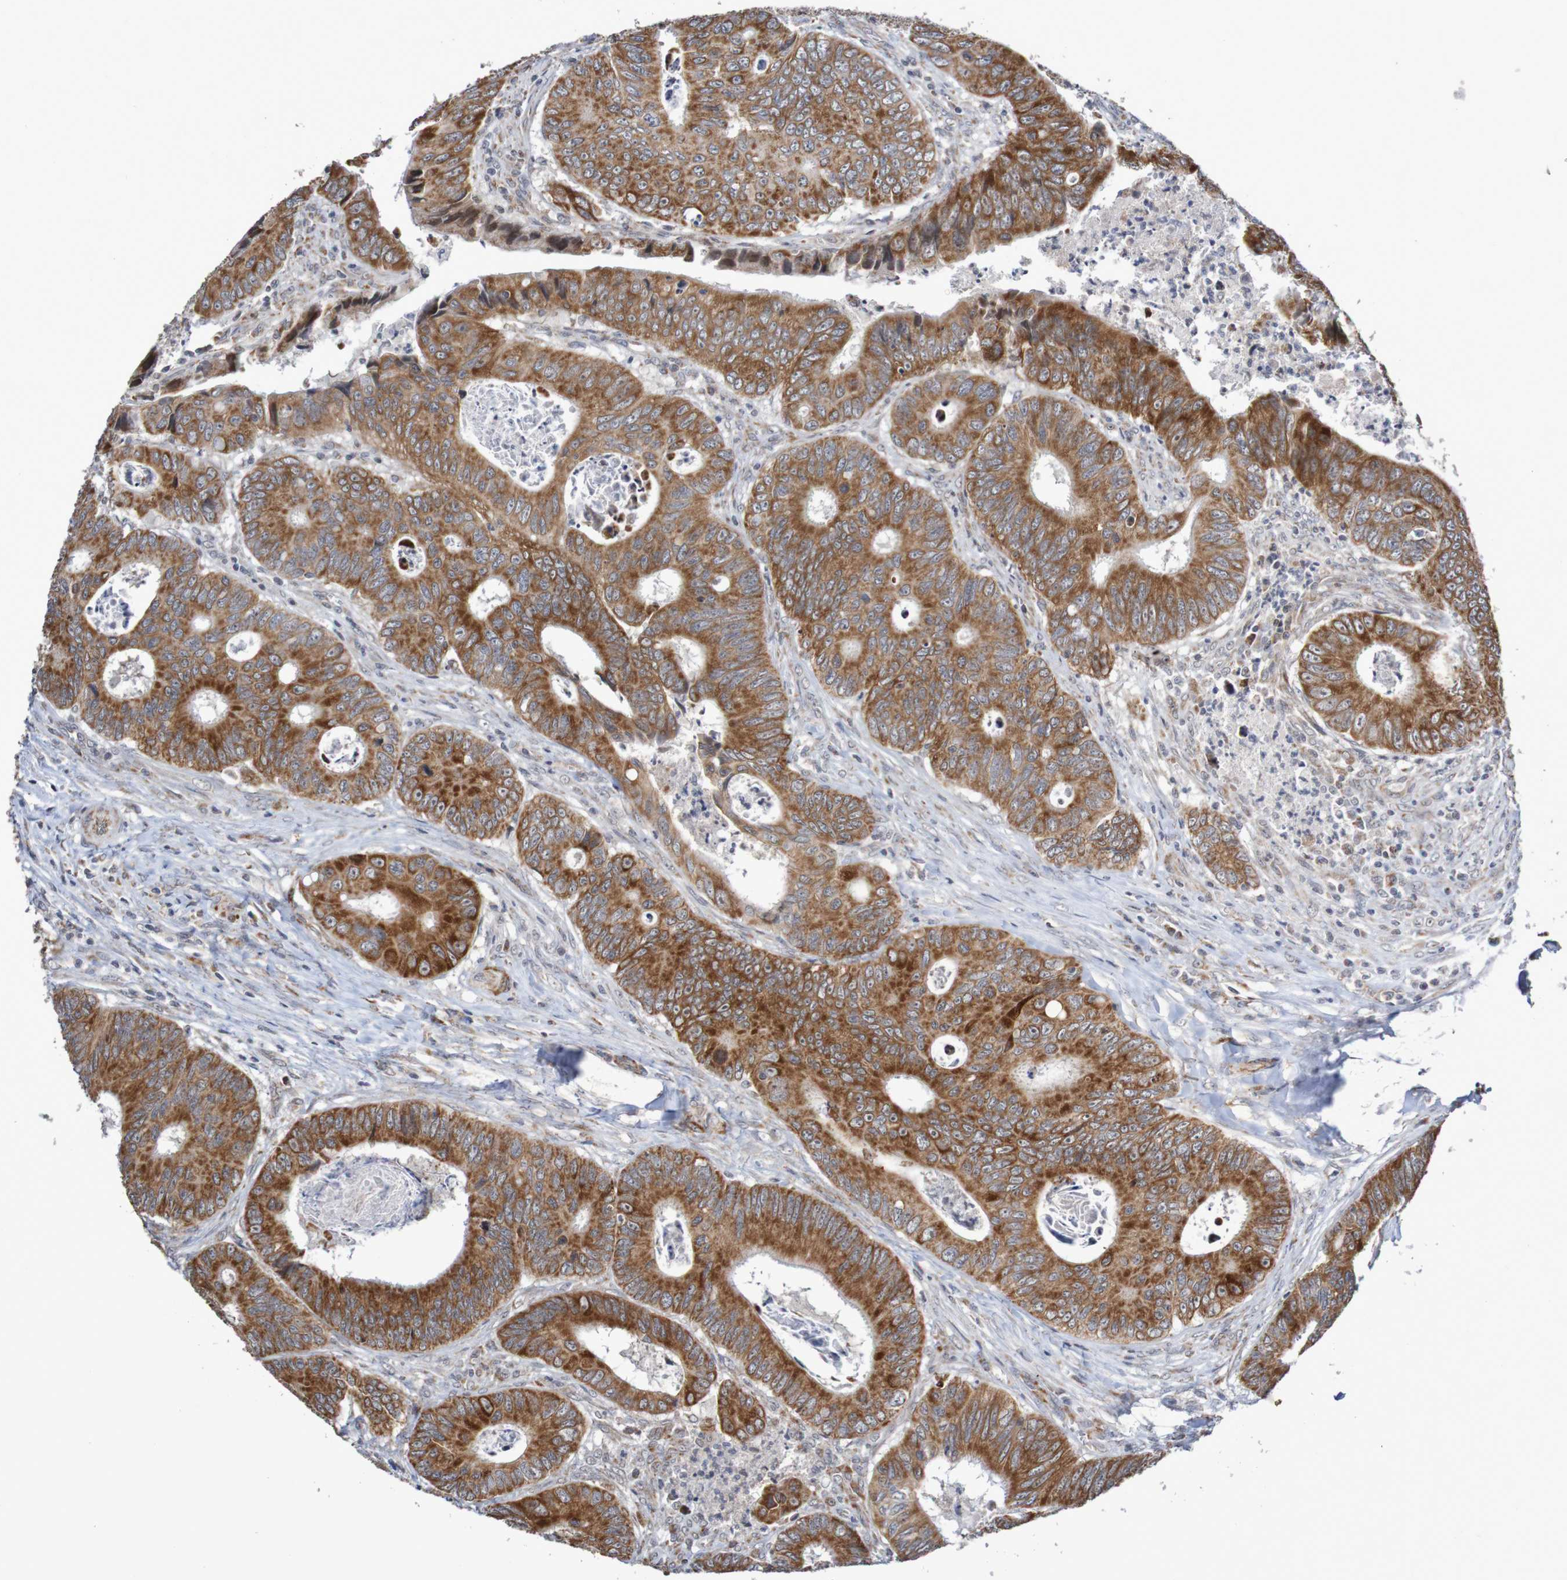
{"staining": {"intensity": "strong", "quantity": ">75%", "location": "cytoplasmic/membranous"}, "tissue": "colorectal cancer", "cell_type": "Tumor cells", "image_type": "cancer", "snomed": [{"axis": "morphology", "description": "Inflammation, NOS"}, {"axis": "morphology", "description": "Adenocarcinoma, NOS"}, {"axis": "topography", "description": "Colon"}], "caption": "Brown immunohistochemical staining in colorectal adenocarcinoma demonstrates strong cytoplasmic/membranous expression in approximately >75% of tumor cells. (IHC, brightfield microscopy, high magnification).", "gene": "DVL1", "patient": {"sex": "male", "age": 72}}